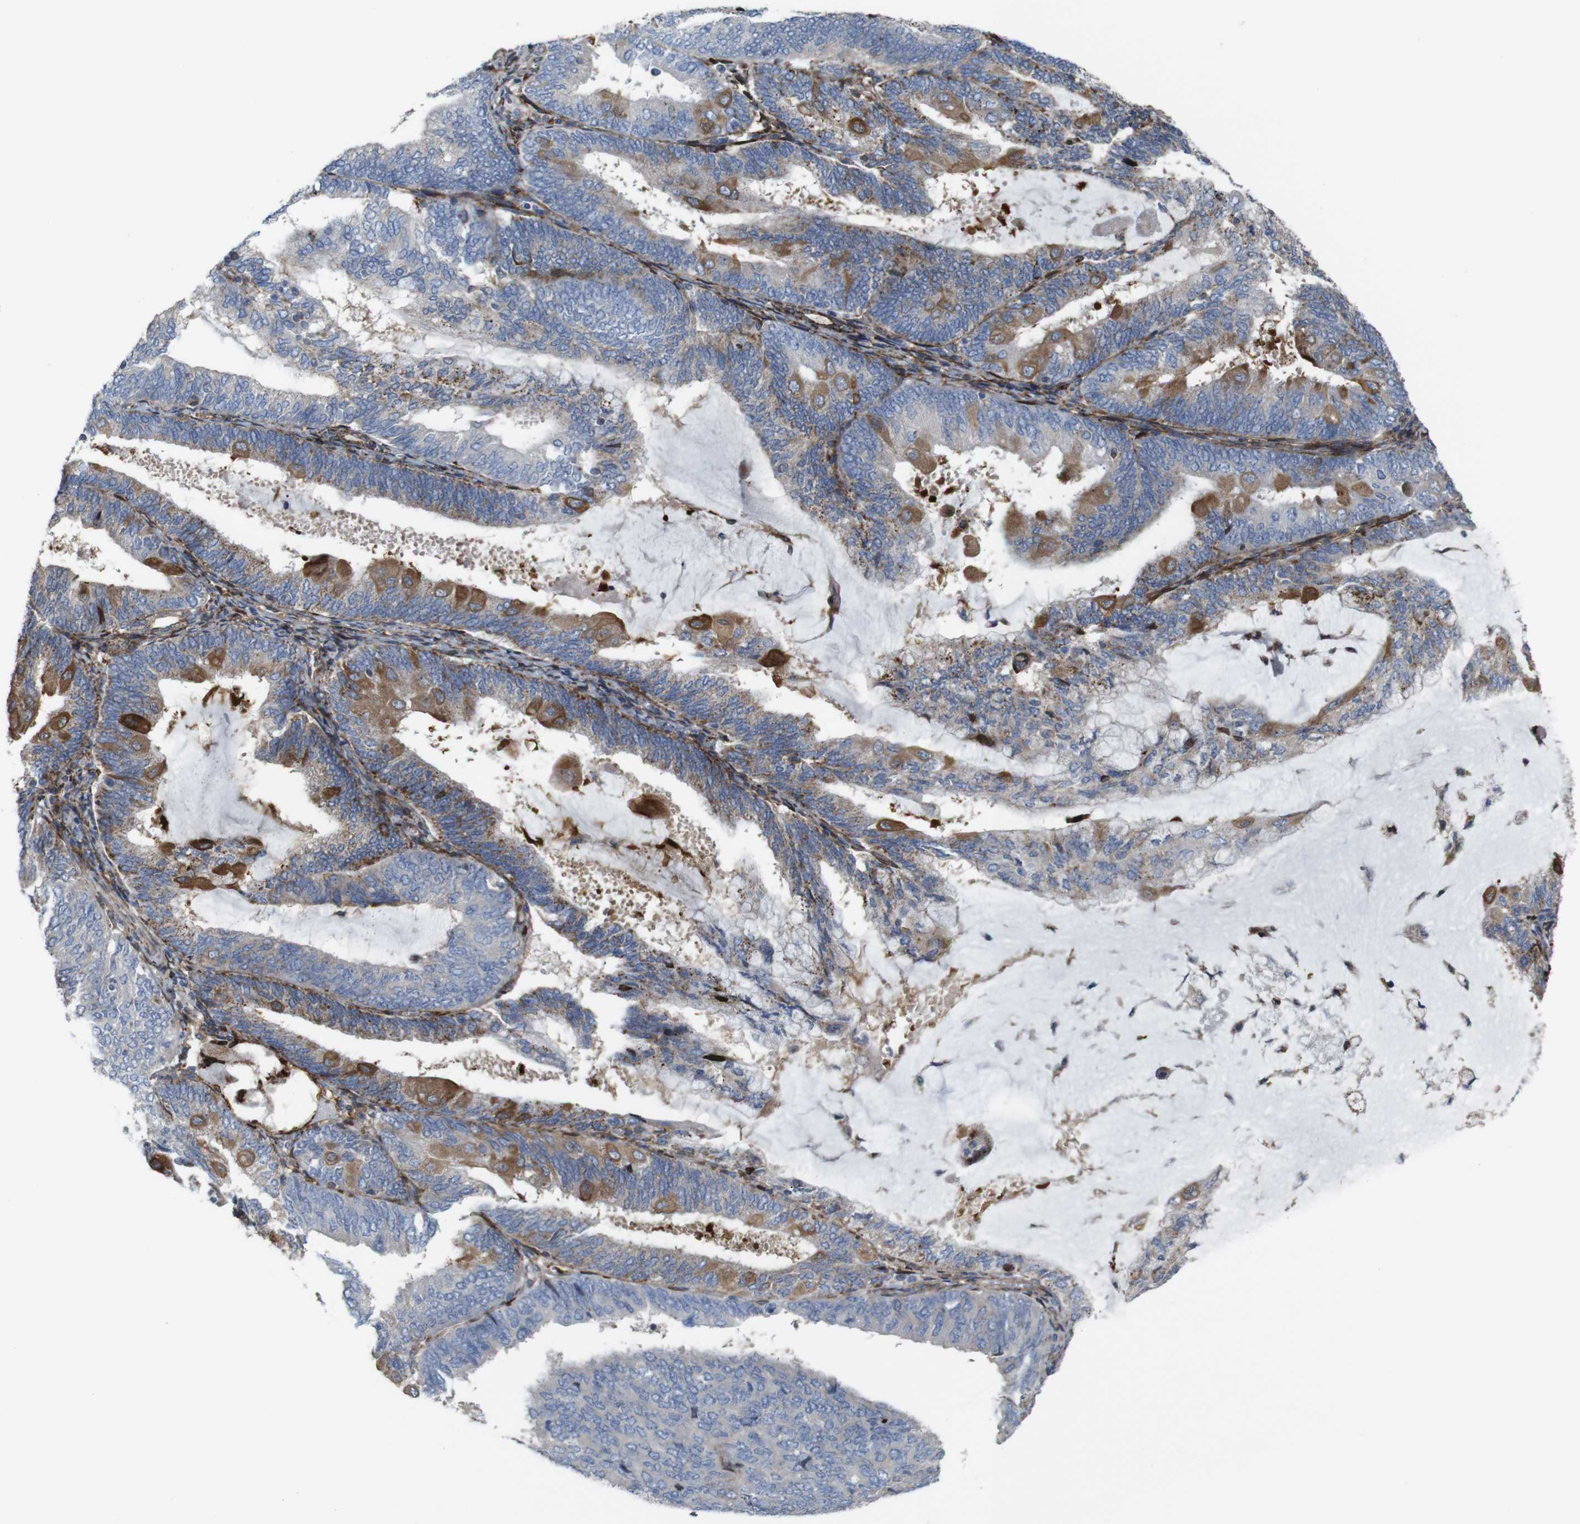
{"staining": {"intensity": "moderate", "quantity": "<25%", "location": "cytoplasmic/membranous"}, "tissue": "endometrial cancer", "cell_type": "Tumor cells", "image_type": "cancer", "snomed": [{"axis": "morphology", "description": "Adenocarcinoma, NOS"}, {"axis": "topography", "description": "Endometrium"}], "caption": "Moderate cytoplasmic/membranous protein staining is appreciated in about <25% of tumor cells in adenocarcinoma (endometrial).", "gene": "PCOLCE2", "patient": {"sex": "female", "age": 81}}